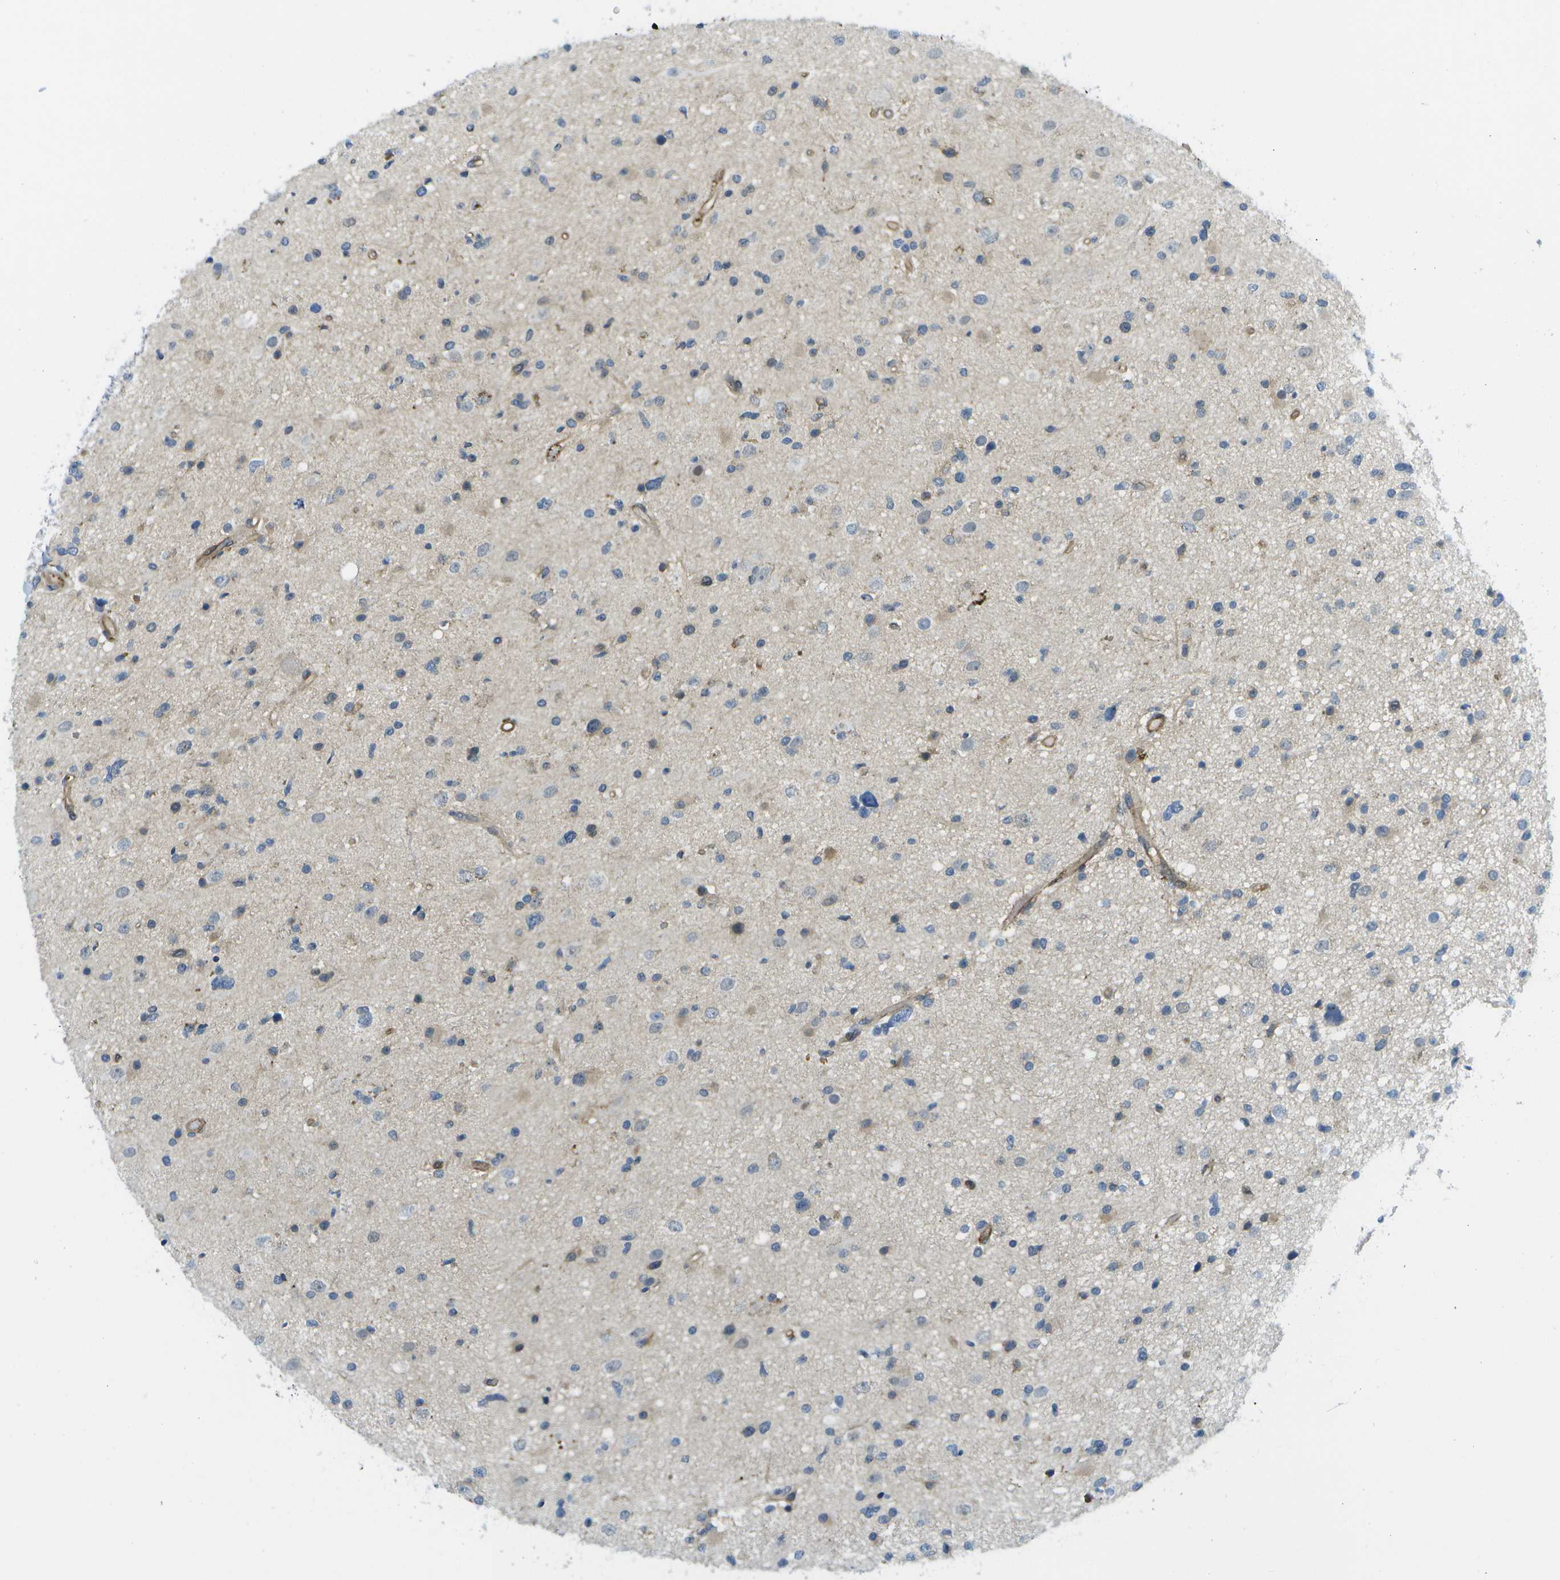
{"staining": {"intensity": "negative", "quantity": "none", "location": "none"}, "tissue": "glioma", "cell_type": "Tumor cells", "image_type": "cancer", "snomed": [{"axis": "morphology", "description": "Glioma, malignant, High grade"}, {"axis": "topography", "description": "Brain"}], "caption": "Human glioma stained for a protein using immunohistochemistry reveals no positivity in tumor cells.", "gene": "KIAA0040", "patient": {"sex": "male", "age": 33}}